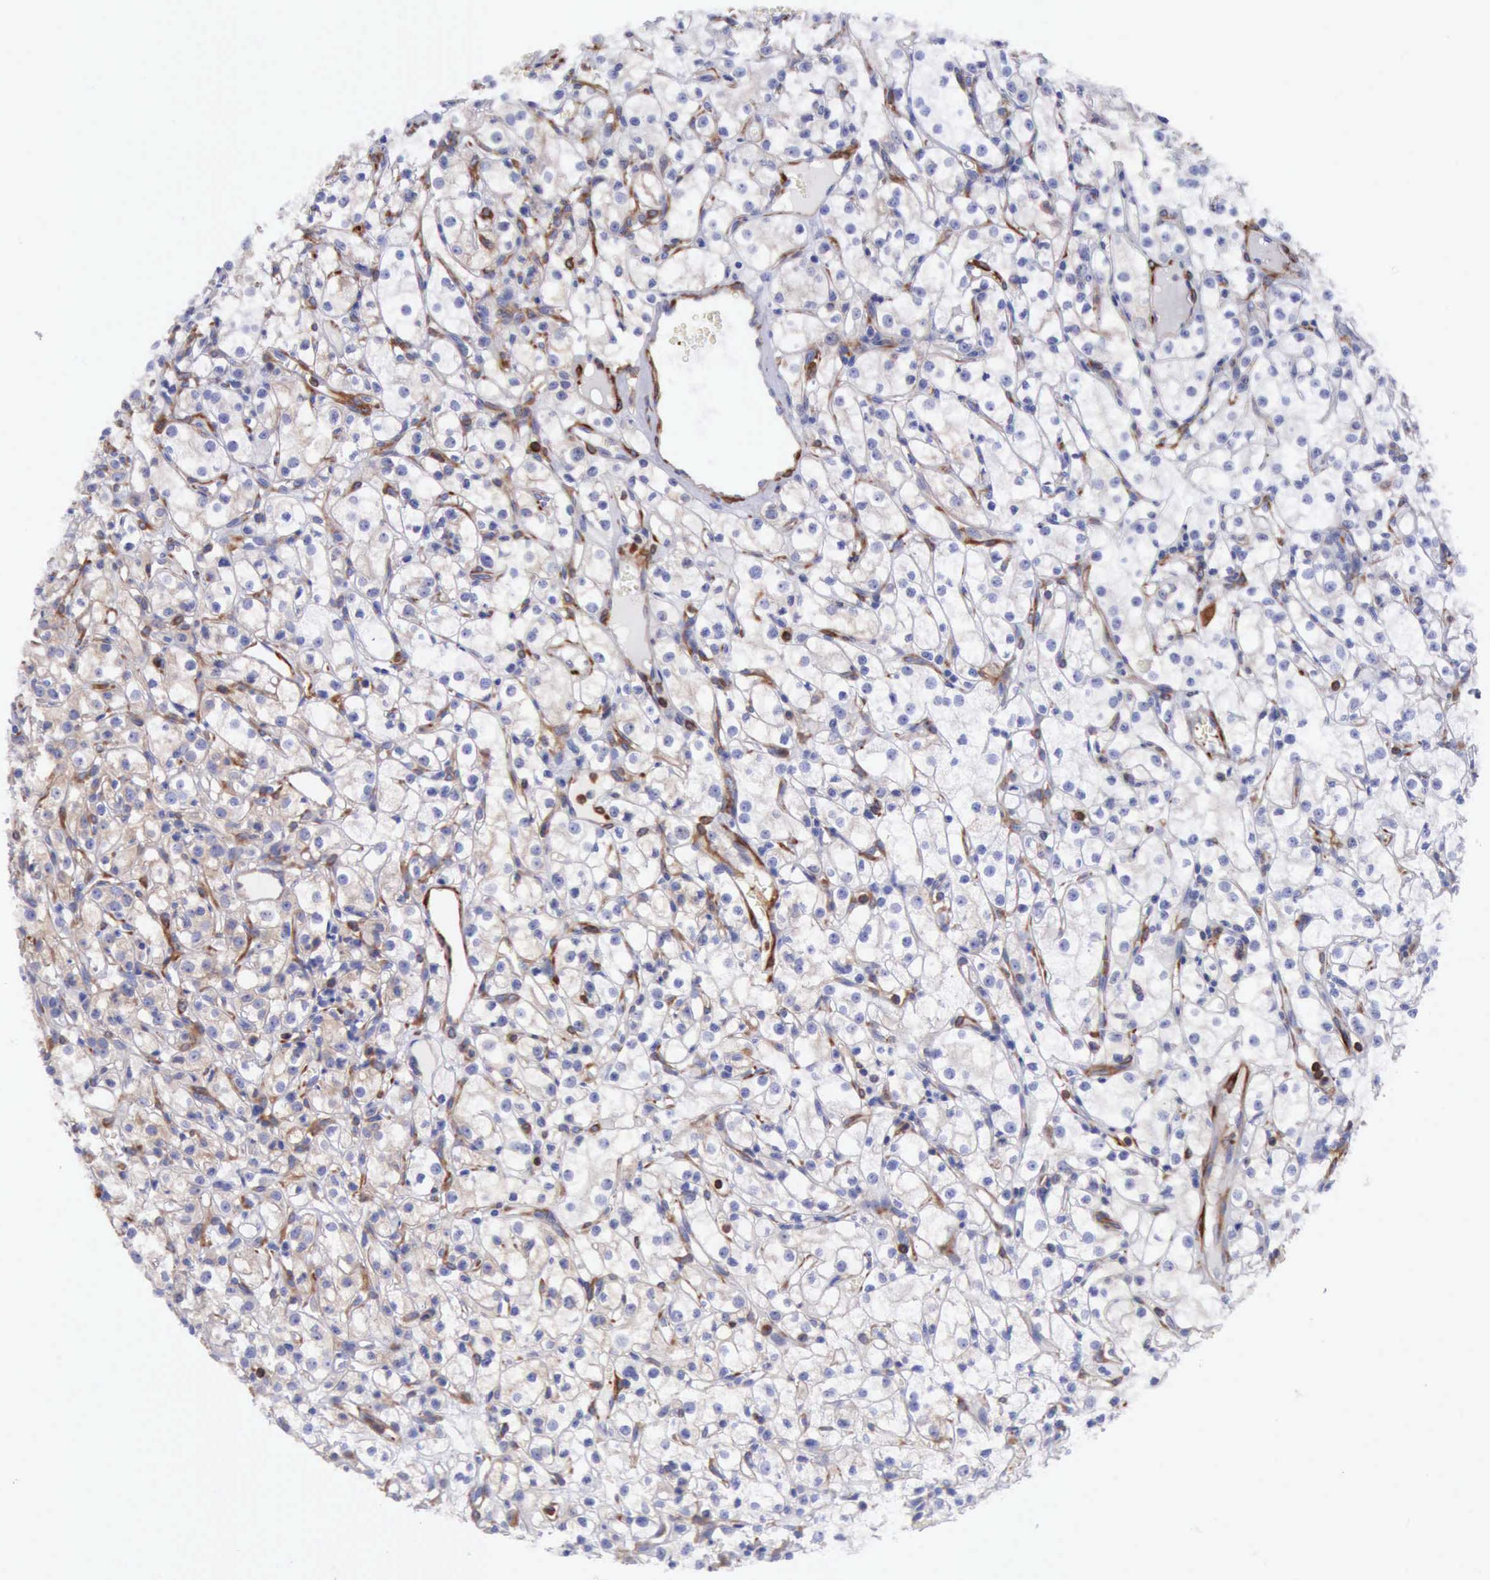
{"staining": {"intensity": "weak", "quantity": "25%-75%", "location": "cytoplasmic/membranous"}, "tissue": "renal cancer", "cell_type": "Tumor cells", "image_type": "cancer", "snomed": [{"axis": "morphology", "description": "Adenocarcinoma, NOS"}, {"axis": "topography", "description": "Kidney"}], "caption": "An IHC image of neoplastic tissue is shown. Protein staining in brown shows weak cytoplasmic/membranous positivity in adenocarcinoma (renal) within tumor cells.", "gene": "FLNA", "patient": {"sex": "male", "age": 61}}